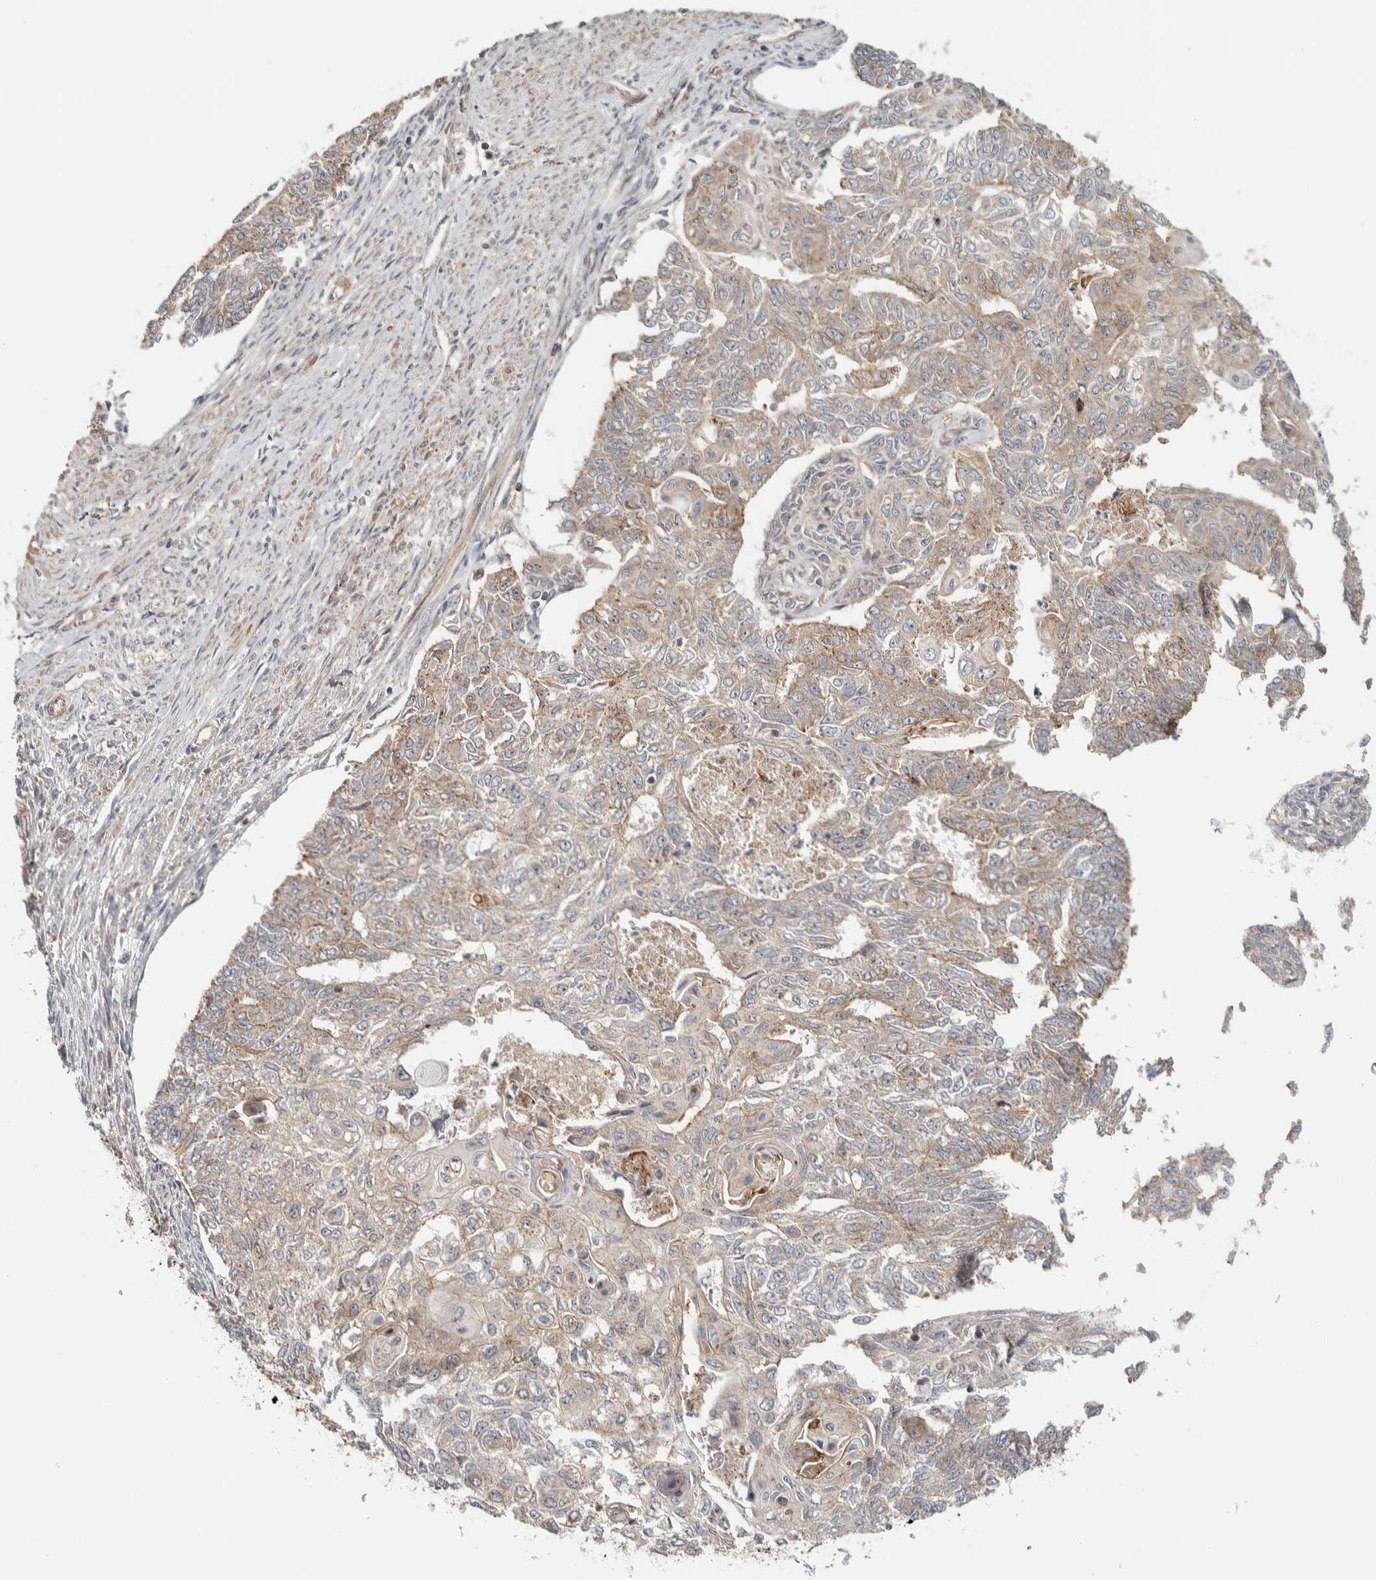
{"staining": {"intensity": "weak", "quantity": ">75%", "location": "cytoplasmic/membranous"}, "tissue": "endometrial cancer", "cell_type": "Tumor cells", "image_type": "cancer", "snomed": [{"axis": "morphology", "description": "Adenocarcinoma, NOS"}, {"axis": "topography", "description": "Endometrium"}], "caption": "Immunohistochemical staining of endometrial cancer shows low levels of weak cytoplasmic/membranous protein expression in approximately >75% of tumor cells. The staining is performed using DAB (3,3'-diaminobenzidine) brown chromogen to label protein expression. The nuclei are counter-stained blue using hematoxylin.", "gene": "CHMP4C", "patient": {"sex": "female", "age": 32}}